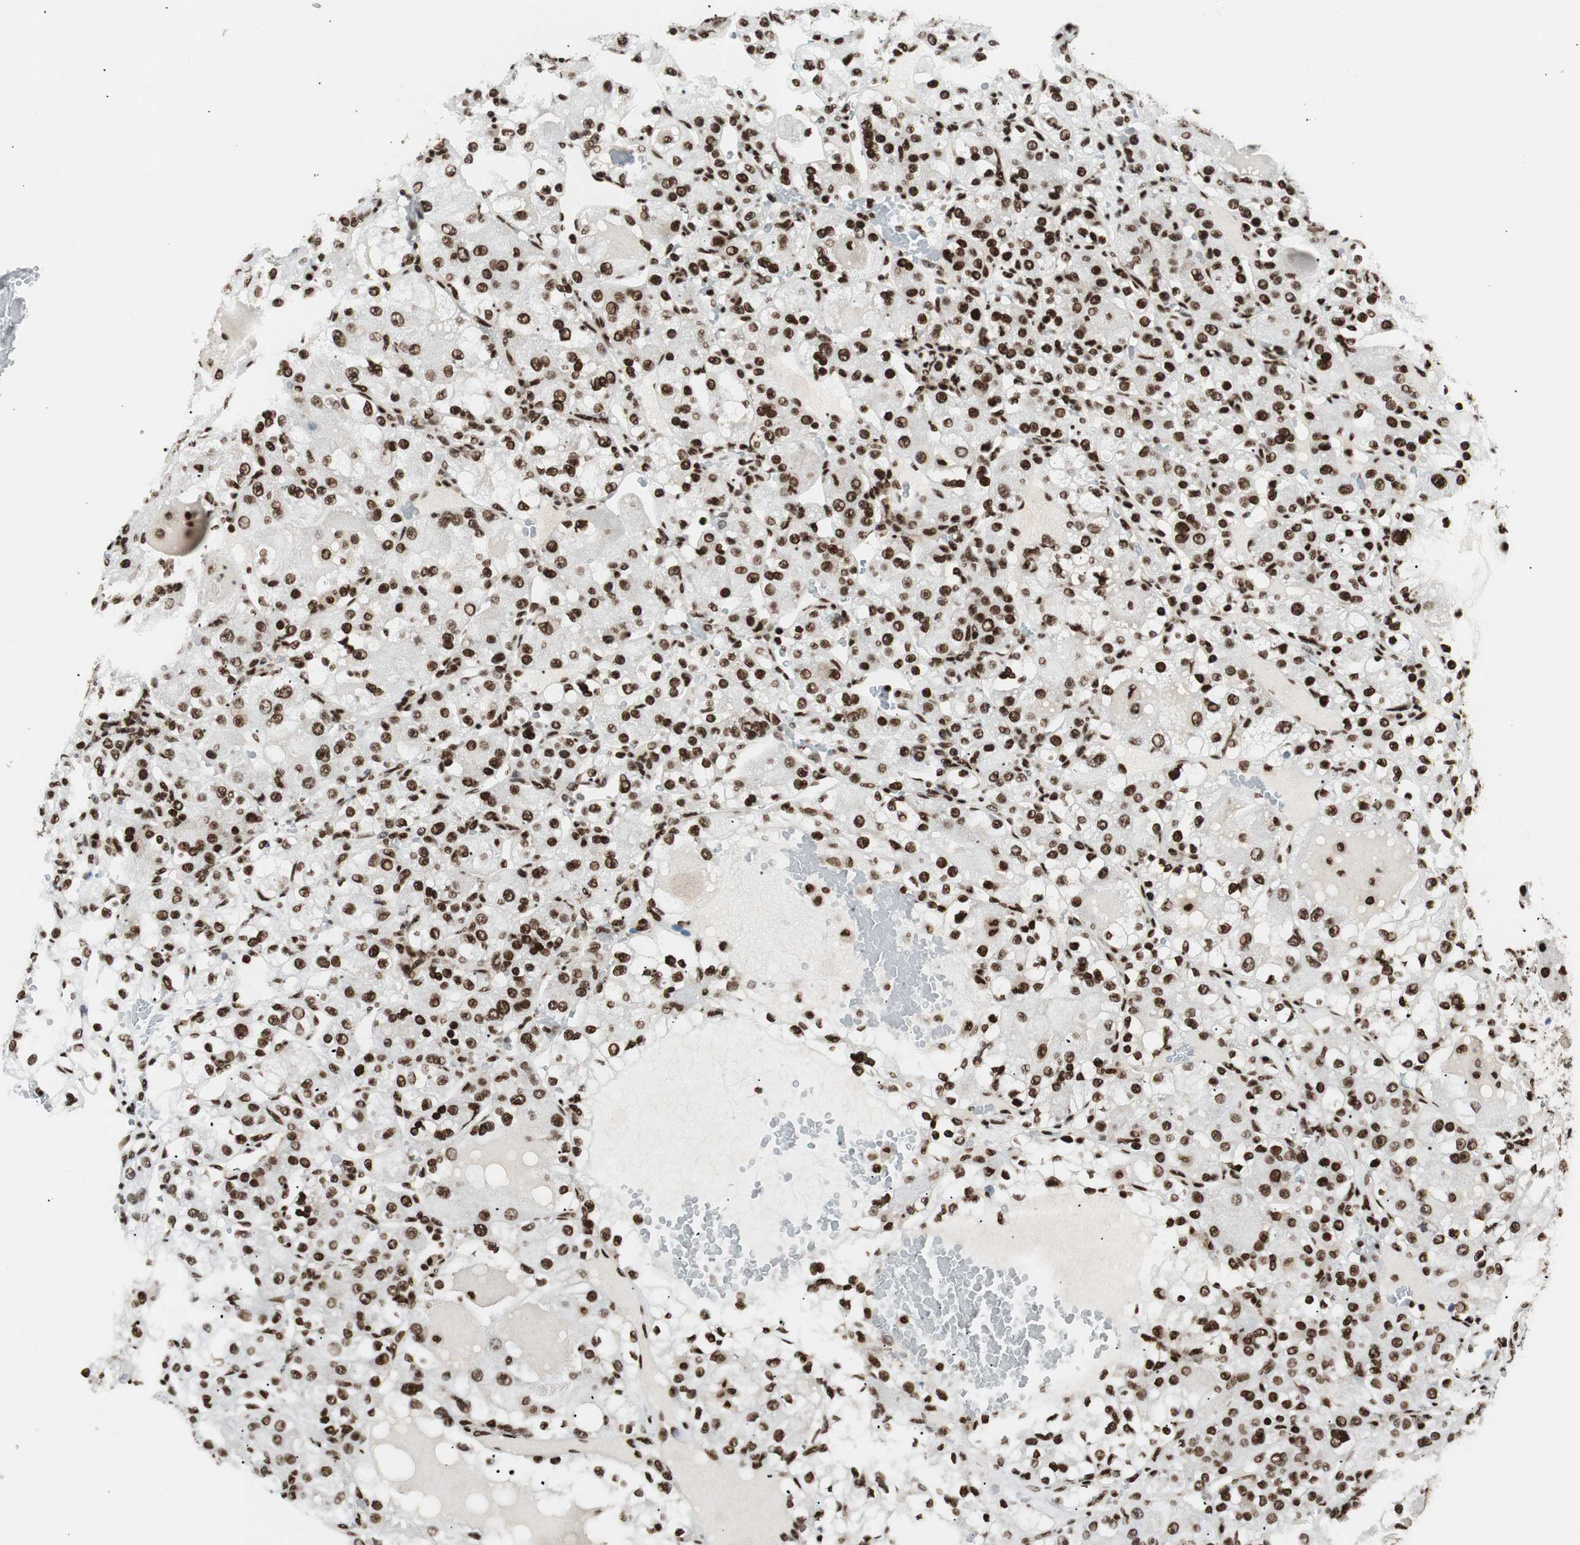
{"staining": {"intensity": "strong", "quantity": ">75%", "location": "nuclear"}, "tissue": "renal cancer", "cell_type": "Tumor cells", "image_type": "cancer", "snomed": [{"axis": "morphology", "description": "Normal tissue, NOS"}, {"axis": "morphology", "description": "Adenocarcinoma, NOS"}, {"axis": "topography", "description": "Kidney"}], "caption": "High-magnification brightfield microscopy of renal cancer stained with DAB (brown) and counterstained with hematoxylin (blue). tumor cells exhibit strong nuclear positivity is appreciated in approximately>75% of cells.", "gene": "EWSR1", "patient": {"sex": "male", "age": 61}}